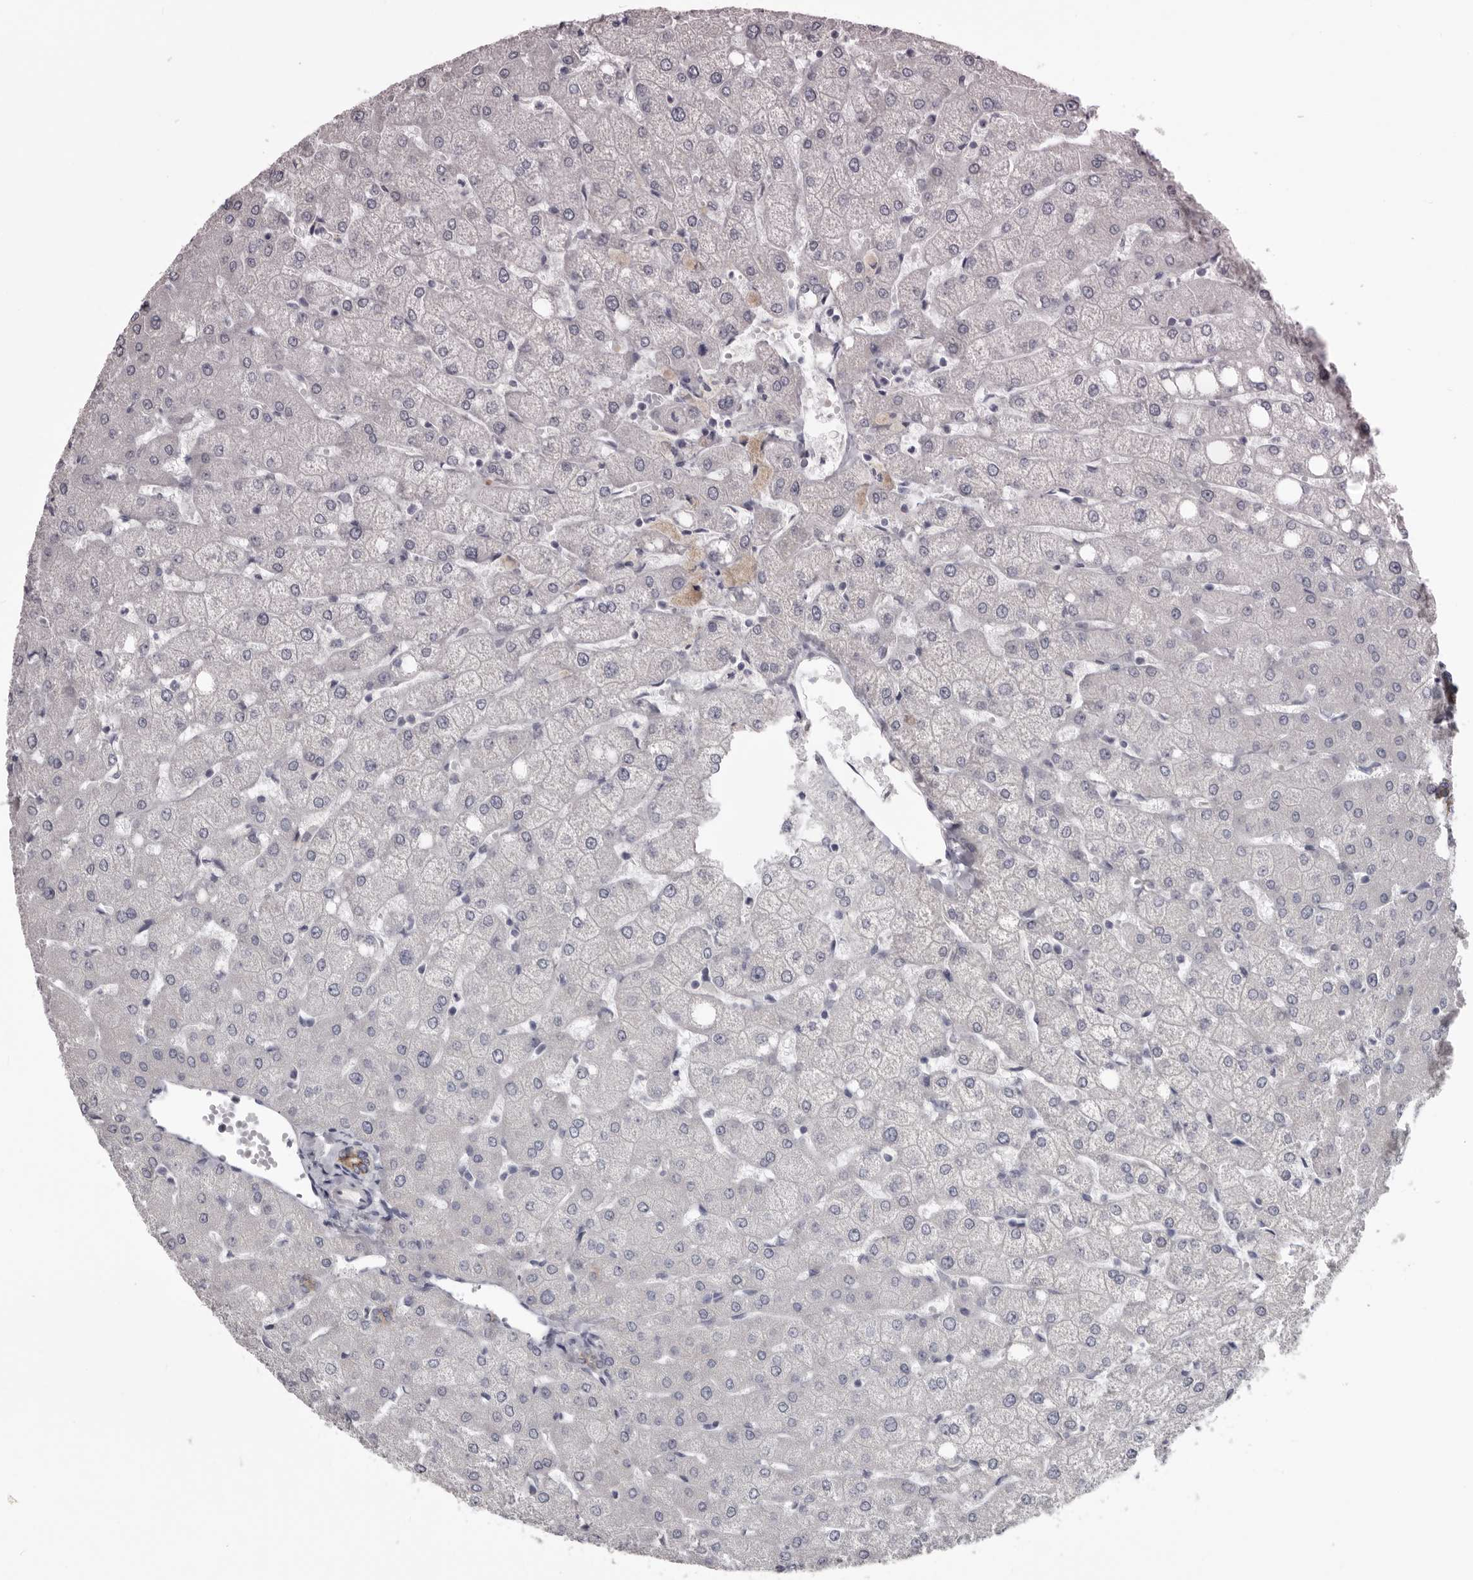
{"staining": {"intensity": "moderate", "quantity": "<25%", "location": "cytoplasmic/membranous"}, "tissue": "liver", "cell_type": "Cholangiocytes", "image_type": "normal", "snomed": [{"axis": "morphology", "description": "Normal tissue, NOS"}, {"axis": "topography", "description": "Liver"}], "caption": "Protein expression analysis of unremarkable liver exhibits moderate cytoplasmic/membranous positivity in about <25% of cholangiocytes.", "gene": "LPAR6", "patient": {"sex": "female", "age": 54}}